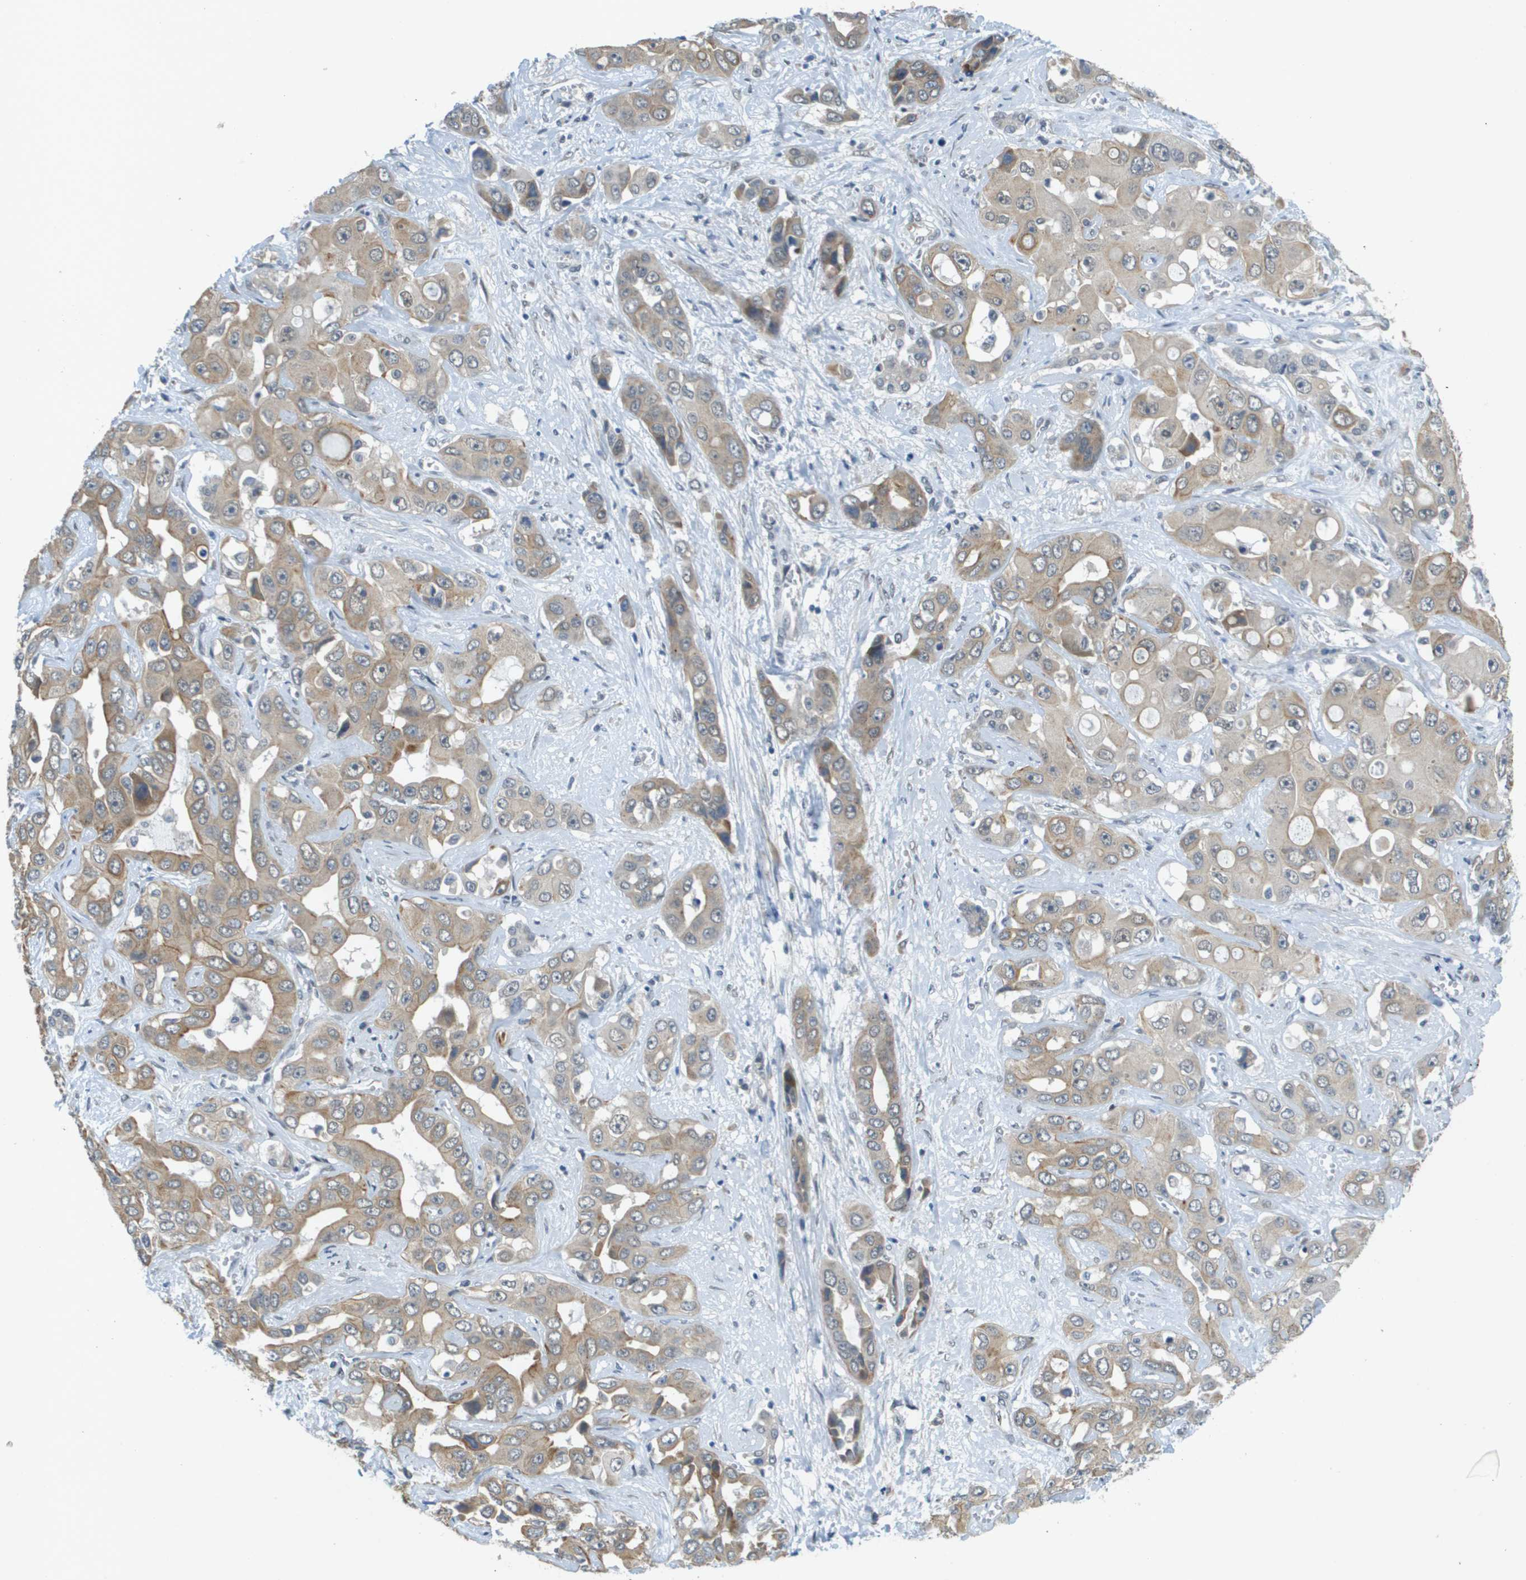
{"staining": {"intensity": "moderate", "quantity": "25%-75%", "location": "cytoplasmic/membranous"}, "tissue": "liver cancer", "cell_type": "Tumor cells", "image_type": "cancer", "snomed": [{"axis": "morphology", "description": "Cholangiocarcinoma"}, {"axis": "topography", "description": "Liver"}], "caption": "Brown immunohistochemical staining in cholangiocarcinoma (liver) demonstrates moderate cytoplasmic/membranous staining in approximately 25%-75% of tumor cells.", "gene": "ARID1B", "patient": {"sex": "female", "age": 52}}